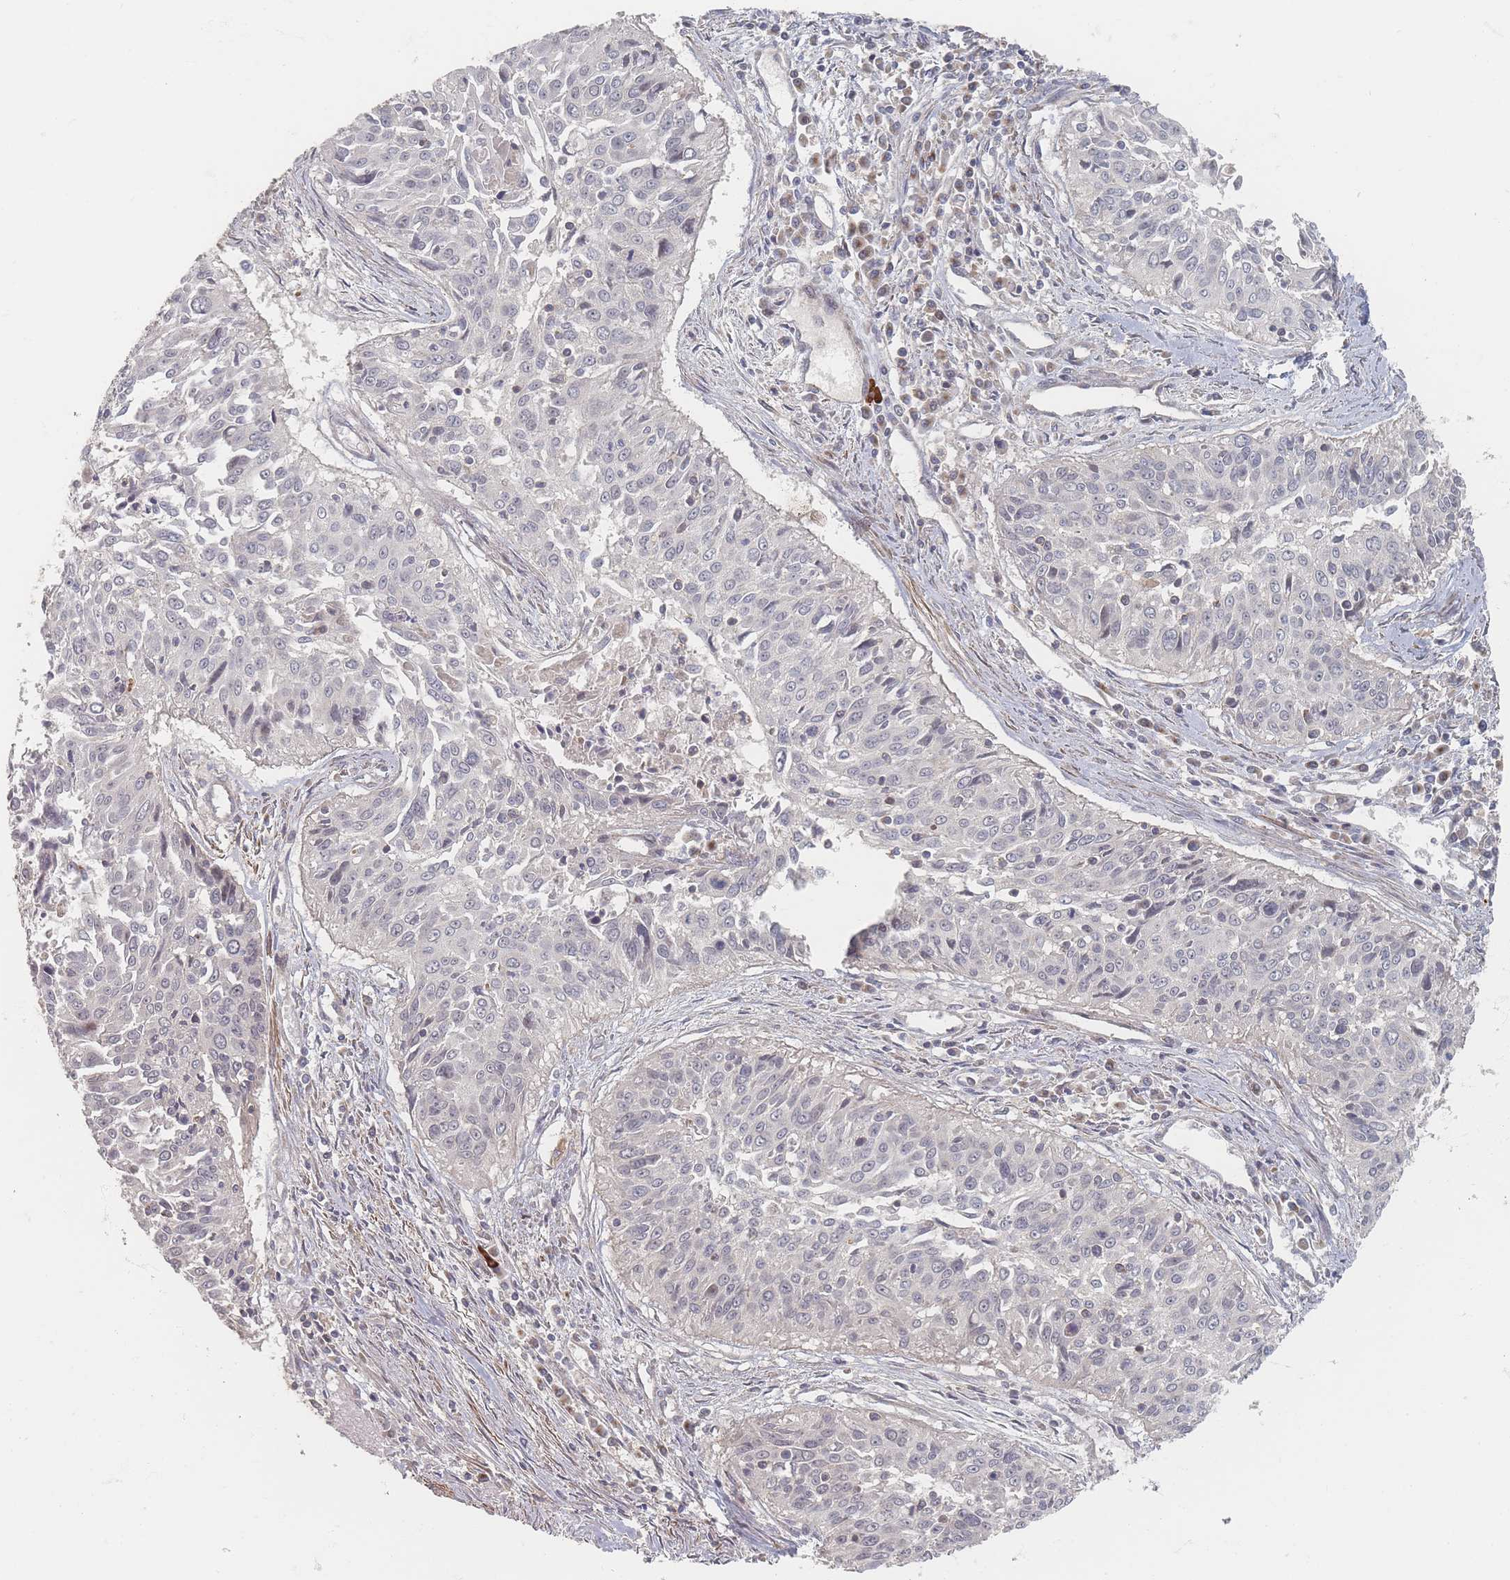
{"staining": {"intensity": "negative", "quantity": "none", "location": "none"}, "tissue": "cervical cancer", "cell_type": "Tumor cells", "image_type": "cancer", "snomed": [{"axis": "morphology", "description": "Squamous cell carcinoma, NOS"}, {"axis": "topography", "description": "Cervix"}], "caption": "IHC of cervical cancer (squamous cell carcinoma) demonstrates no expression in tumor cells.", "gene": "GLE1", "patient": {"sex": "female", "age": 55}}